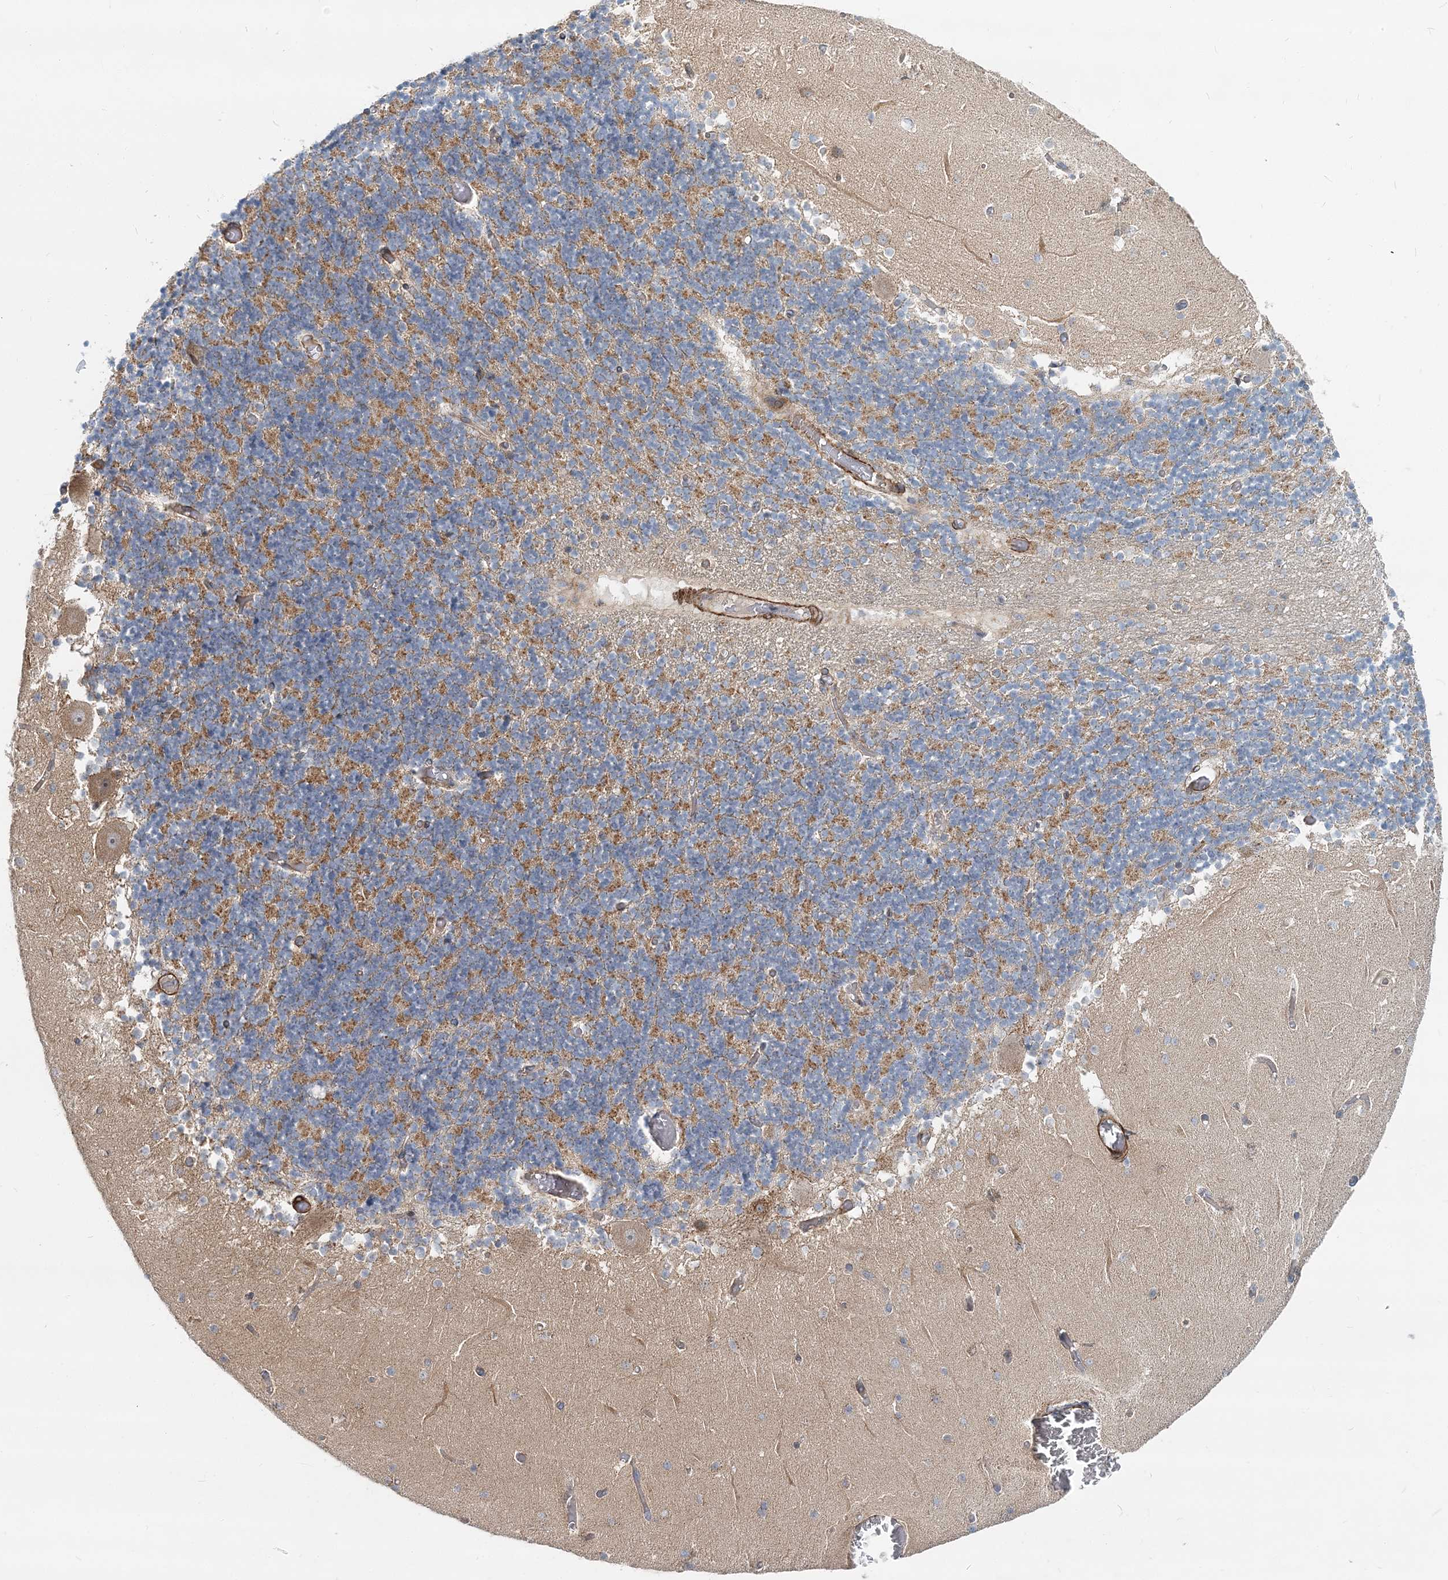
{"staining": {"intensity": "moderate", "quantity": "25%-75%", "location": "cytoplasmic/membranous"}, "tissue": "cerebellum", "cell_type": "Cells in granular layer", "image_type": "normal", "snomed": [{"axis": "morphology", "description": "Normal tissue, NOS"}, {"axis": "topography", "description": "Cerebellum"}], "caption": "IHC micrograph of unremarkable human cerebellum stained for a protein (brown), which reveals medium levels of moderate cytoplasmic/membranous expression in about 25%-75% of cells in granular layer.", "gene": "NBAS", "patient": {"sex": "female", "age": 28}}